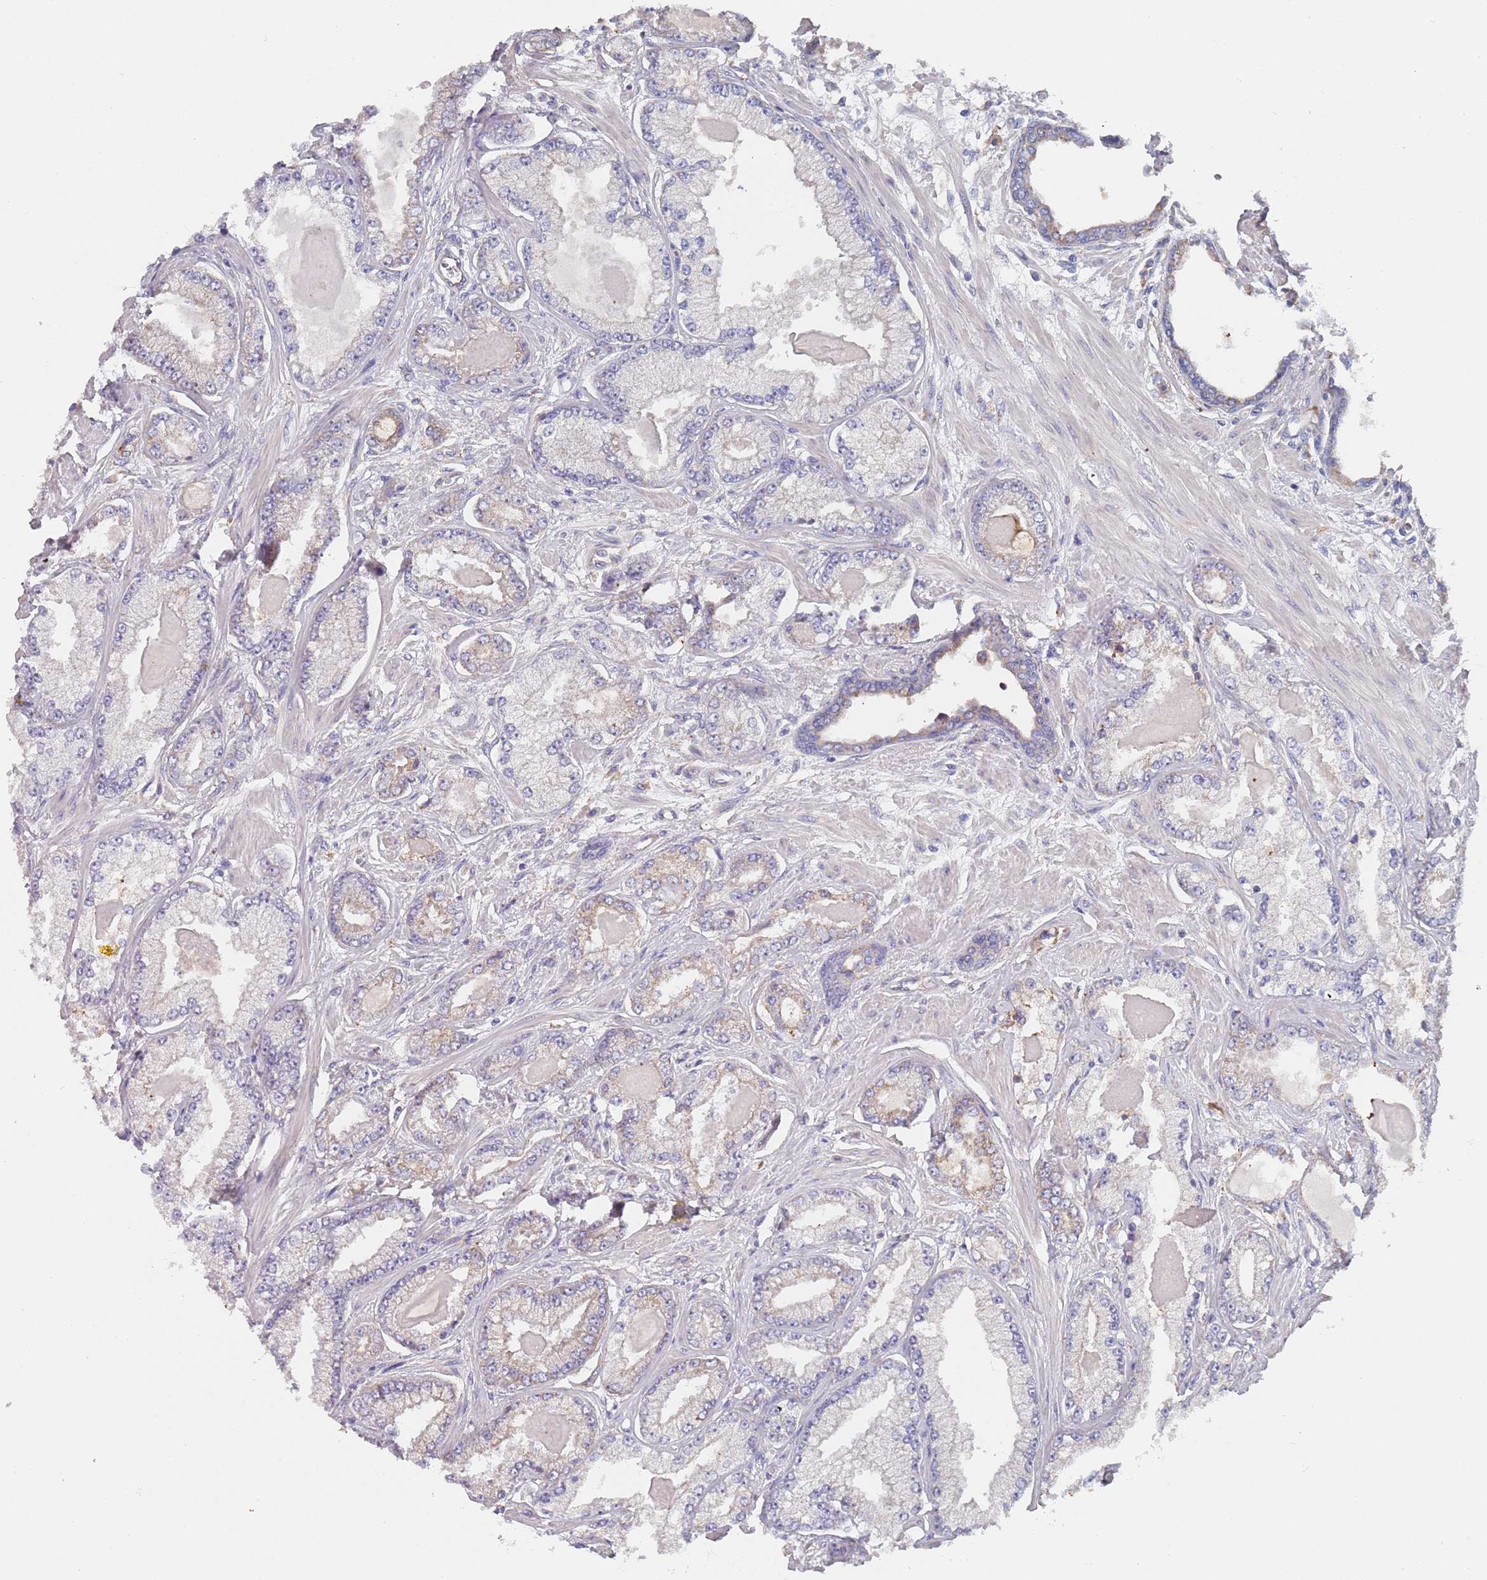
{"staining": {"intensity": "weak", "quantity": "<25%", "location": "cytoplasmic/membranous"}, "tissue": "prostate cancer", "cell_type": "Tumor cells", "image_type": "cancer", "snomed": [{"axis": "morphology", "description": "Adenocarcinoma, Low grade"}, {"axis": "topography", "description": "Prostate"}], "caption": "IHC photomicrograph of neoplastic tissue: prostate adenocarcinoma (low-grade) stained with DAB (3,3'-diaminobenzidine) reveals no significant protein positivity in tumor cells.", "gene": "DCUN1D3", "patient": {"sex": "male", "age": 64}}